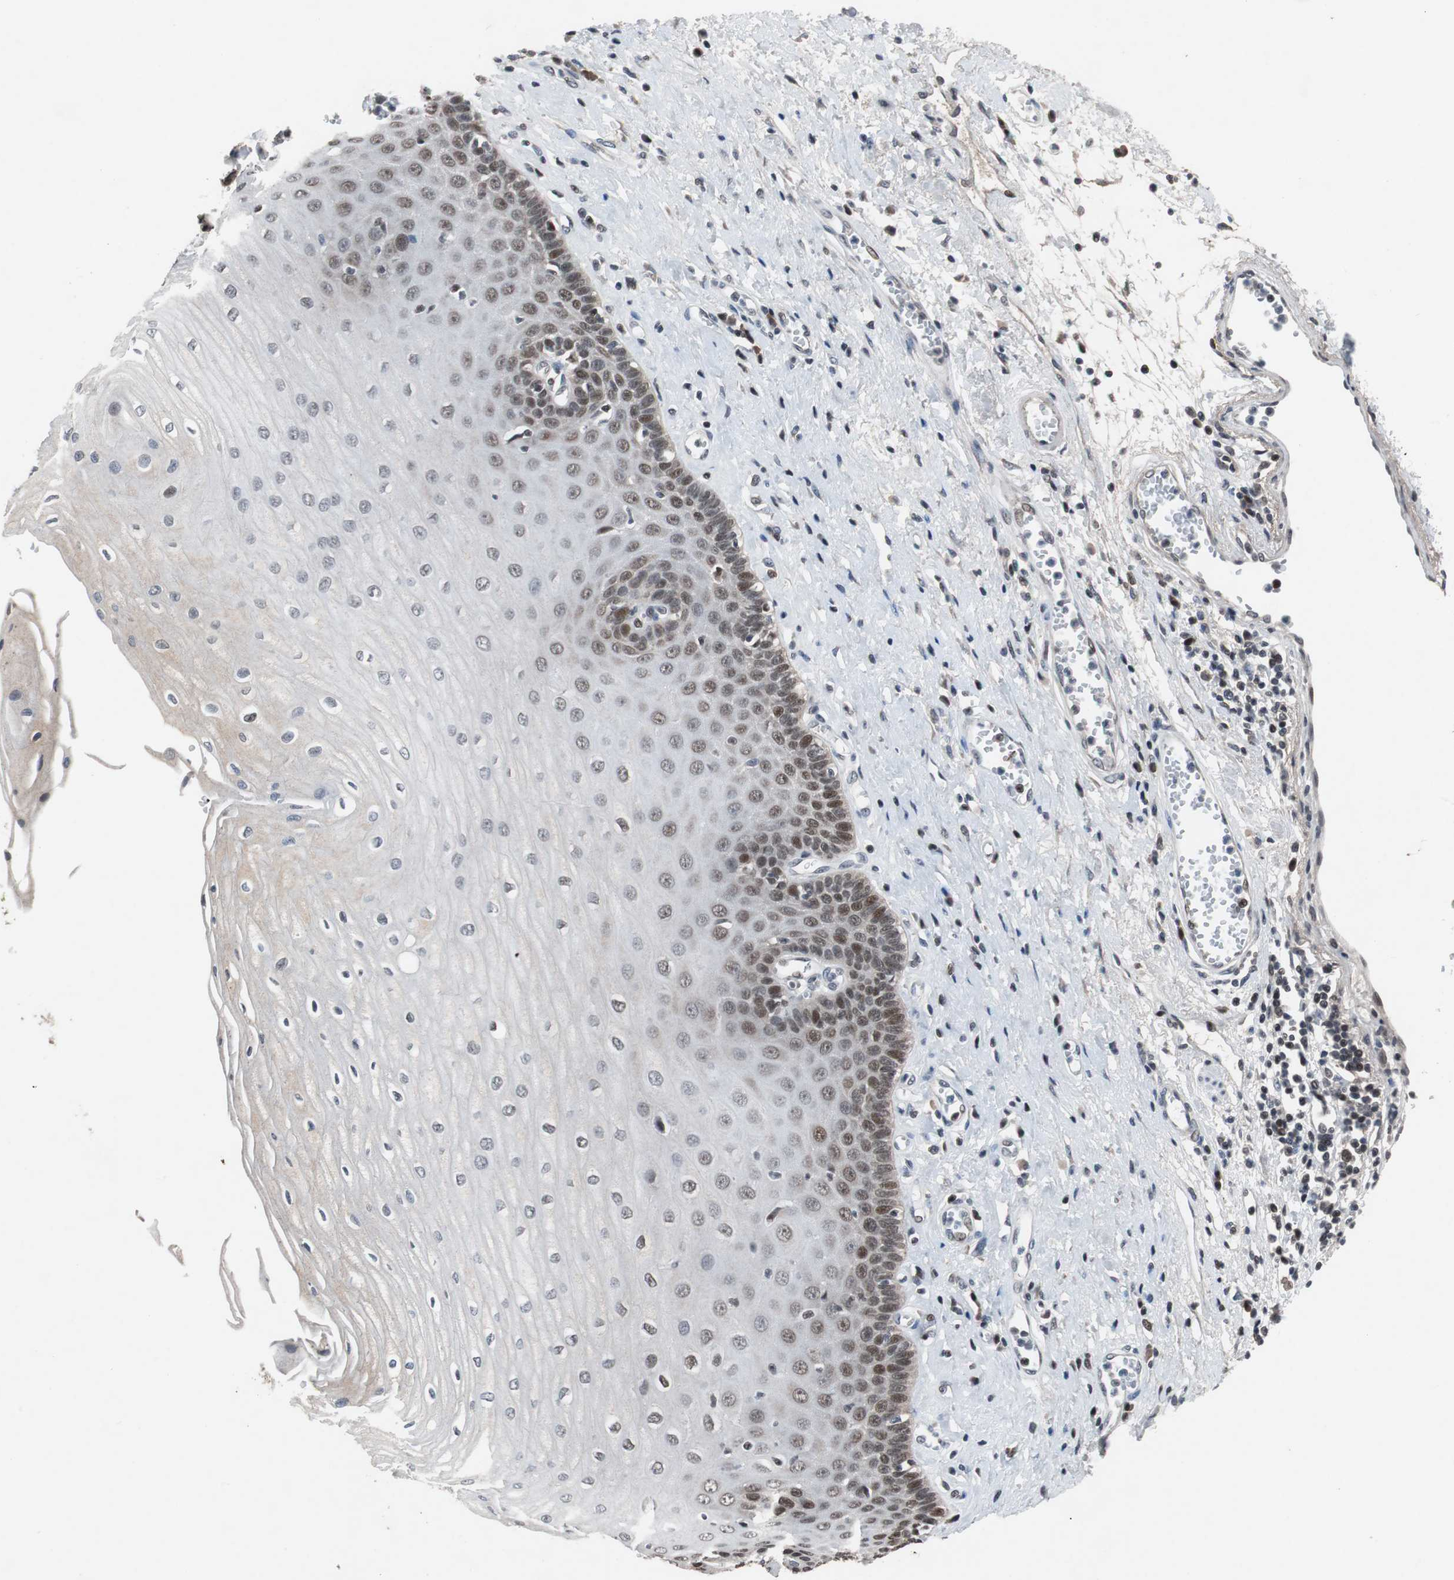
{"staining": {"intensity": "moderate", "quantity": "<25%", "location": "nuclear"}, "tissue": "esophagus", "cell_type": "Squamous epithelial cells", "image_type": "normal", "snomed": [{"axis": "morphology", "description": "Normal tissue, NOS"}, {"axis": "morphology", "description": "Squamous cell carcinoma, NOS"}, {"axis": "topography", "description": "Esophagus"}], "caption": "Immunohistochemistry (IHC) of normal esophagus shows low levels of moderate nuclear expression in about <25% of squamous epithelial cells.", "gene": "TP63", "patient": {"sex": "male", "age": 65}}